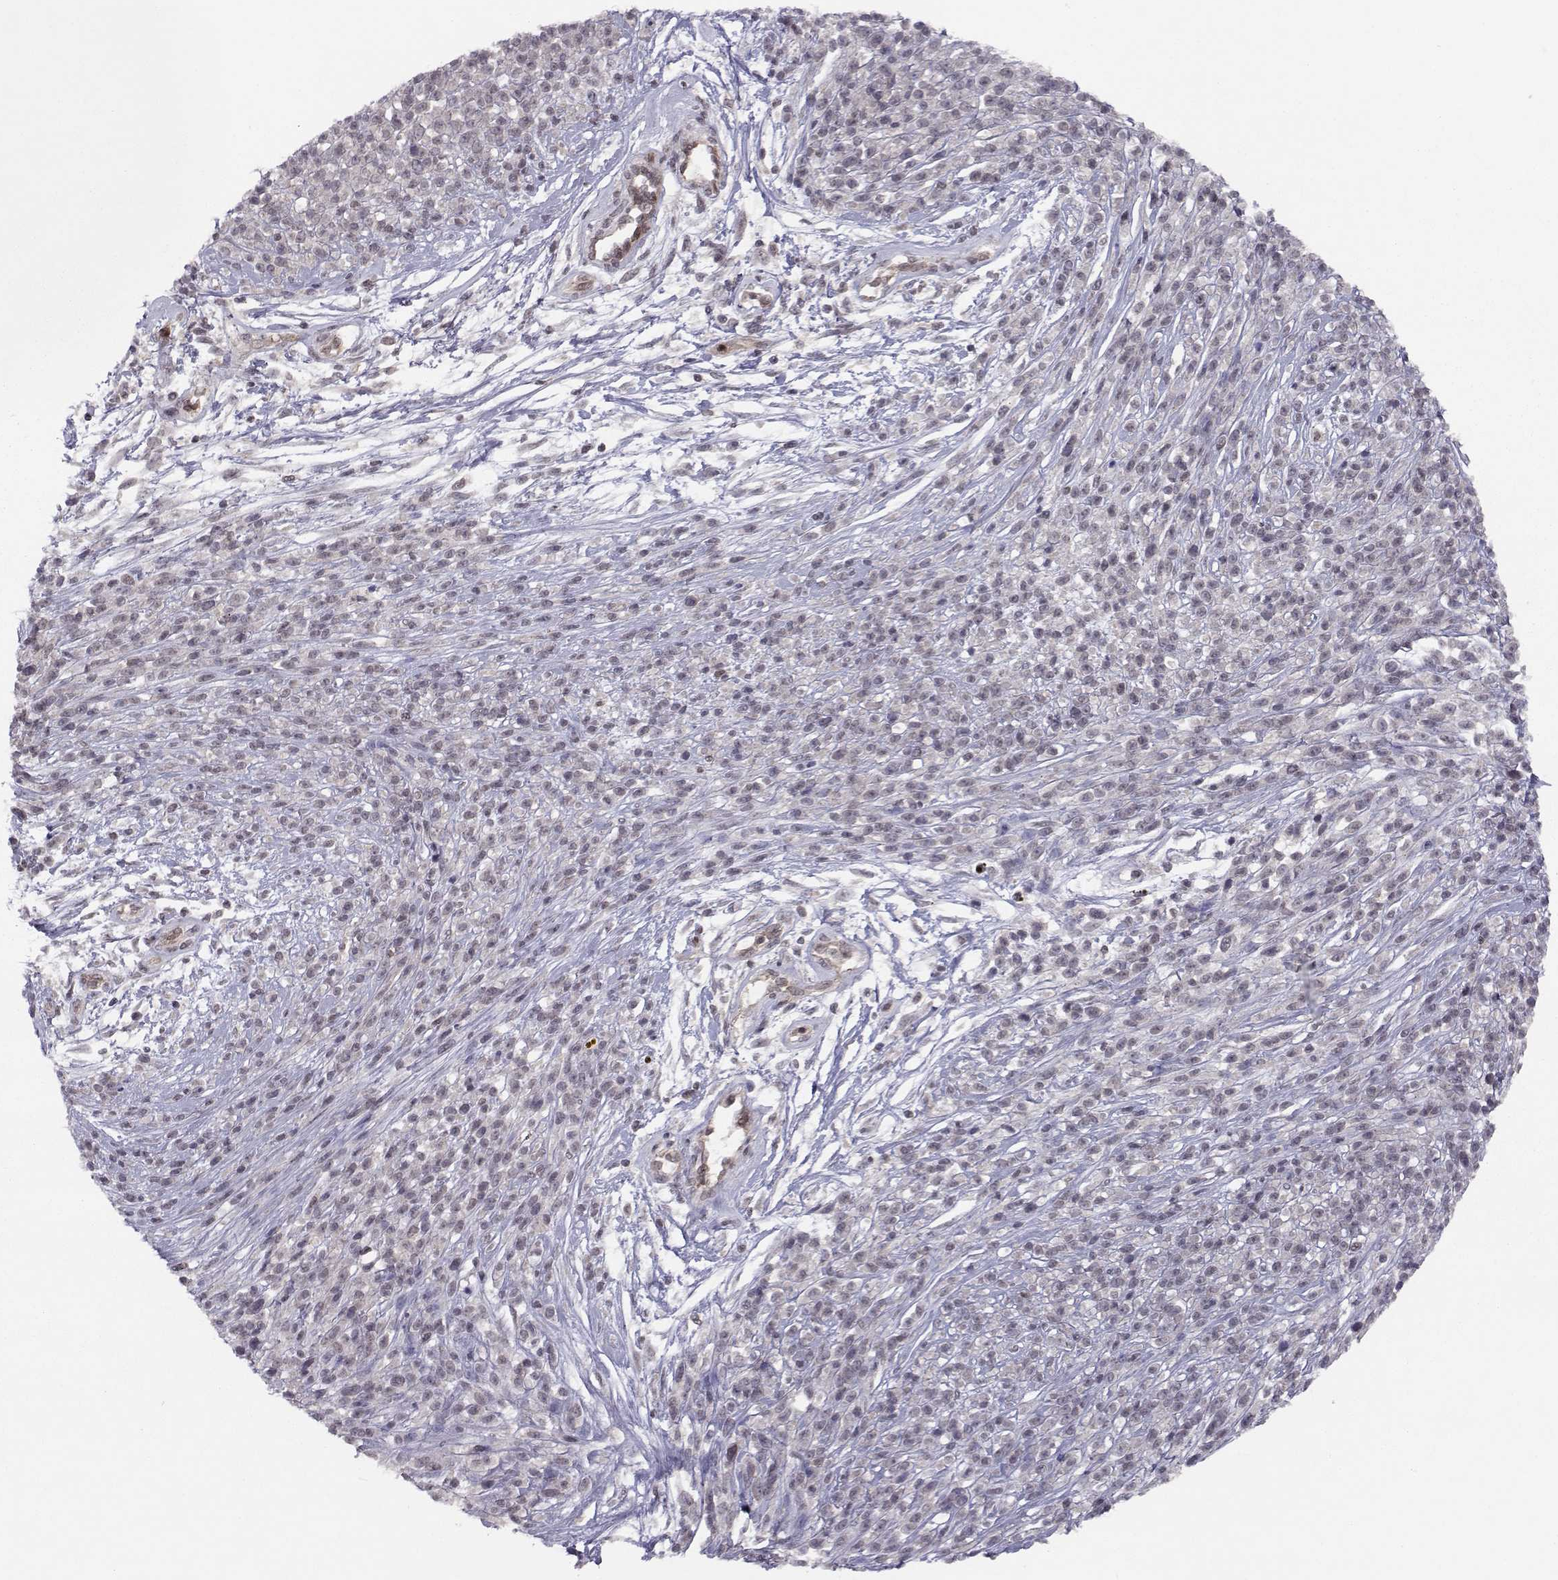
{"staining": {"intensity": "negative", "quantity": "none", "location": "none"}, "tissue": "melanoma", "cell_type": "Tumor cells", "image_type": "cancer", "snomed": [{"axis": "morphology", "description": "Malignant melanoma, NOS"}, {"axis": "topography", "description": "Skin"}, {"axis": "topography", "description": "Skin of trunk"}], "caption": "This is an IHC photomicrograph of human malignant melanoma. There is no positivity in tumor cells.", "gene": "KIF13B", "patient": {"sex": "male", "age": 74}}